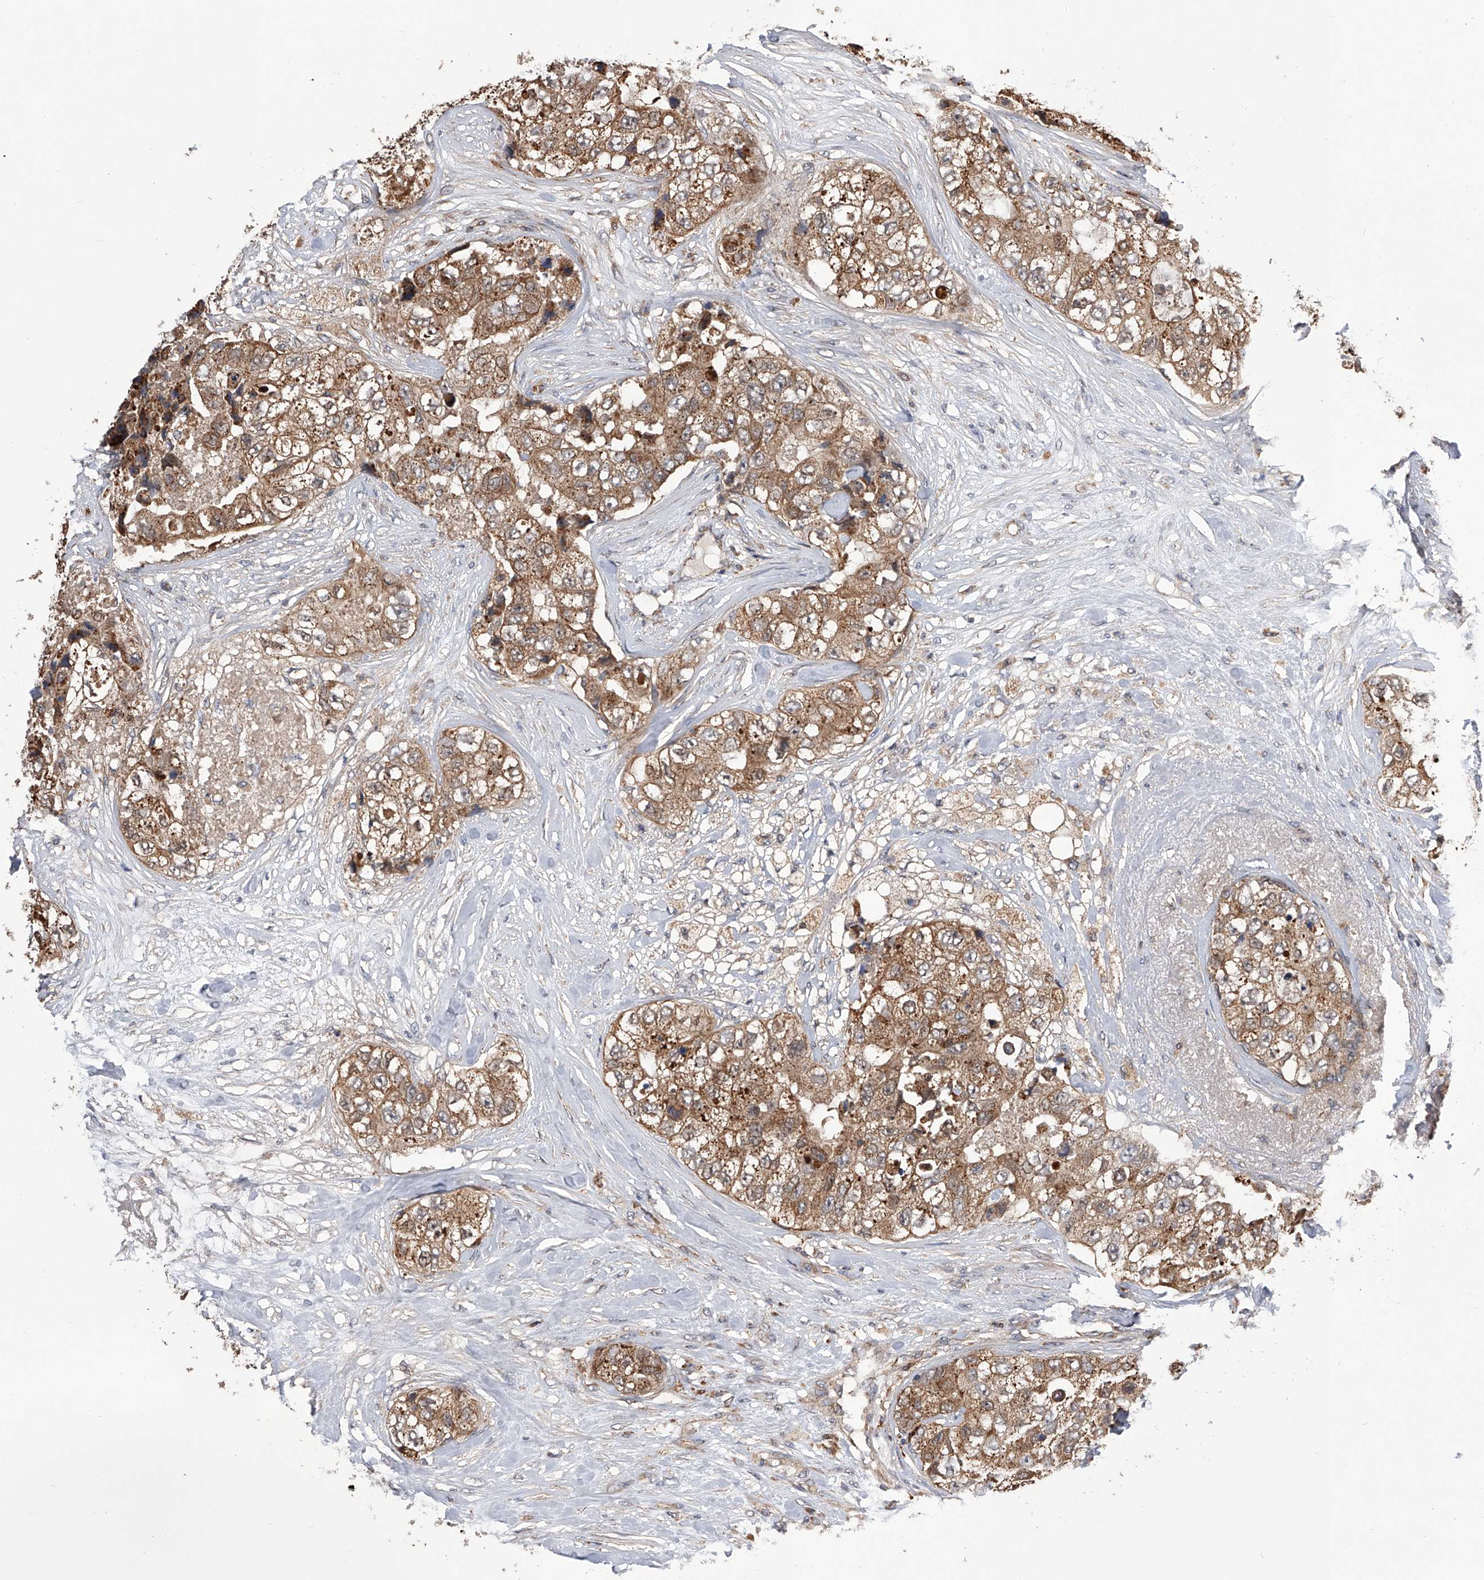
{"staining": {"intensity": "moderate", "quantity": ">75%", "location": "cytoplasmic/membranous"}, "tissue": "breast cancer", "cell_type": "Tumor cells", "image_type": "cancer", "snomed": [{"axis": "morphology", "description": "Duct carcinoma"}, {"axis": "topography", "description": "Breast"}], "caption": "This photomicrograph reveals immunohistochemistry staining of breast cancer (intraductal carcinoma), with medium moderate cytoplasmic/membranous staining in approximately >75% of tumor cells.", "gene": "GMDS", "patient": {"sex": "female", "age": 62}}